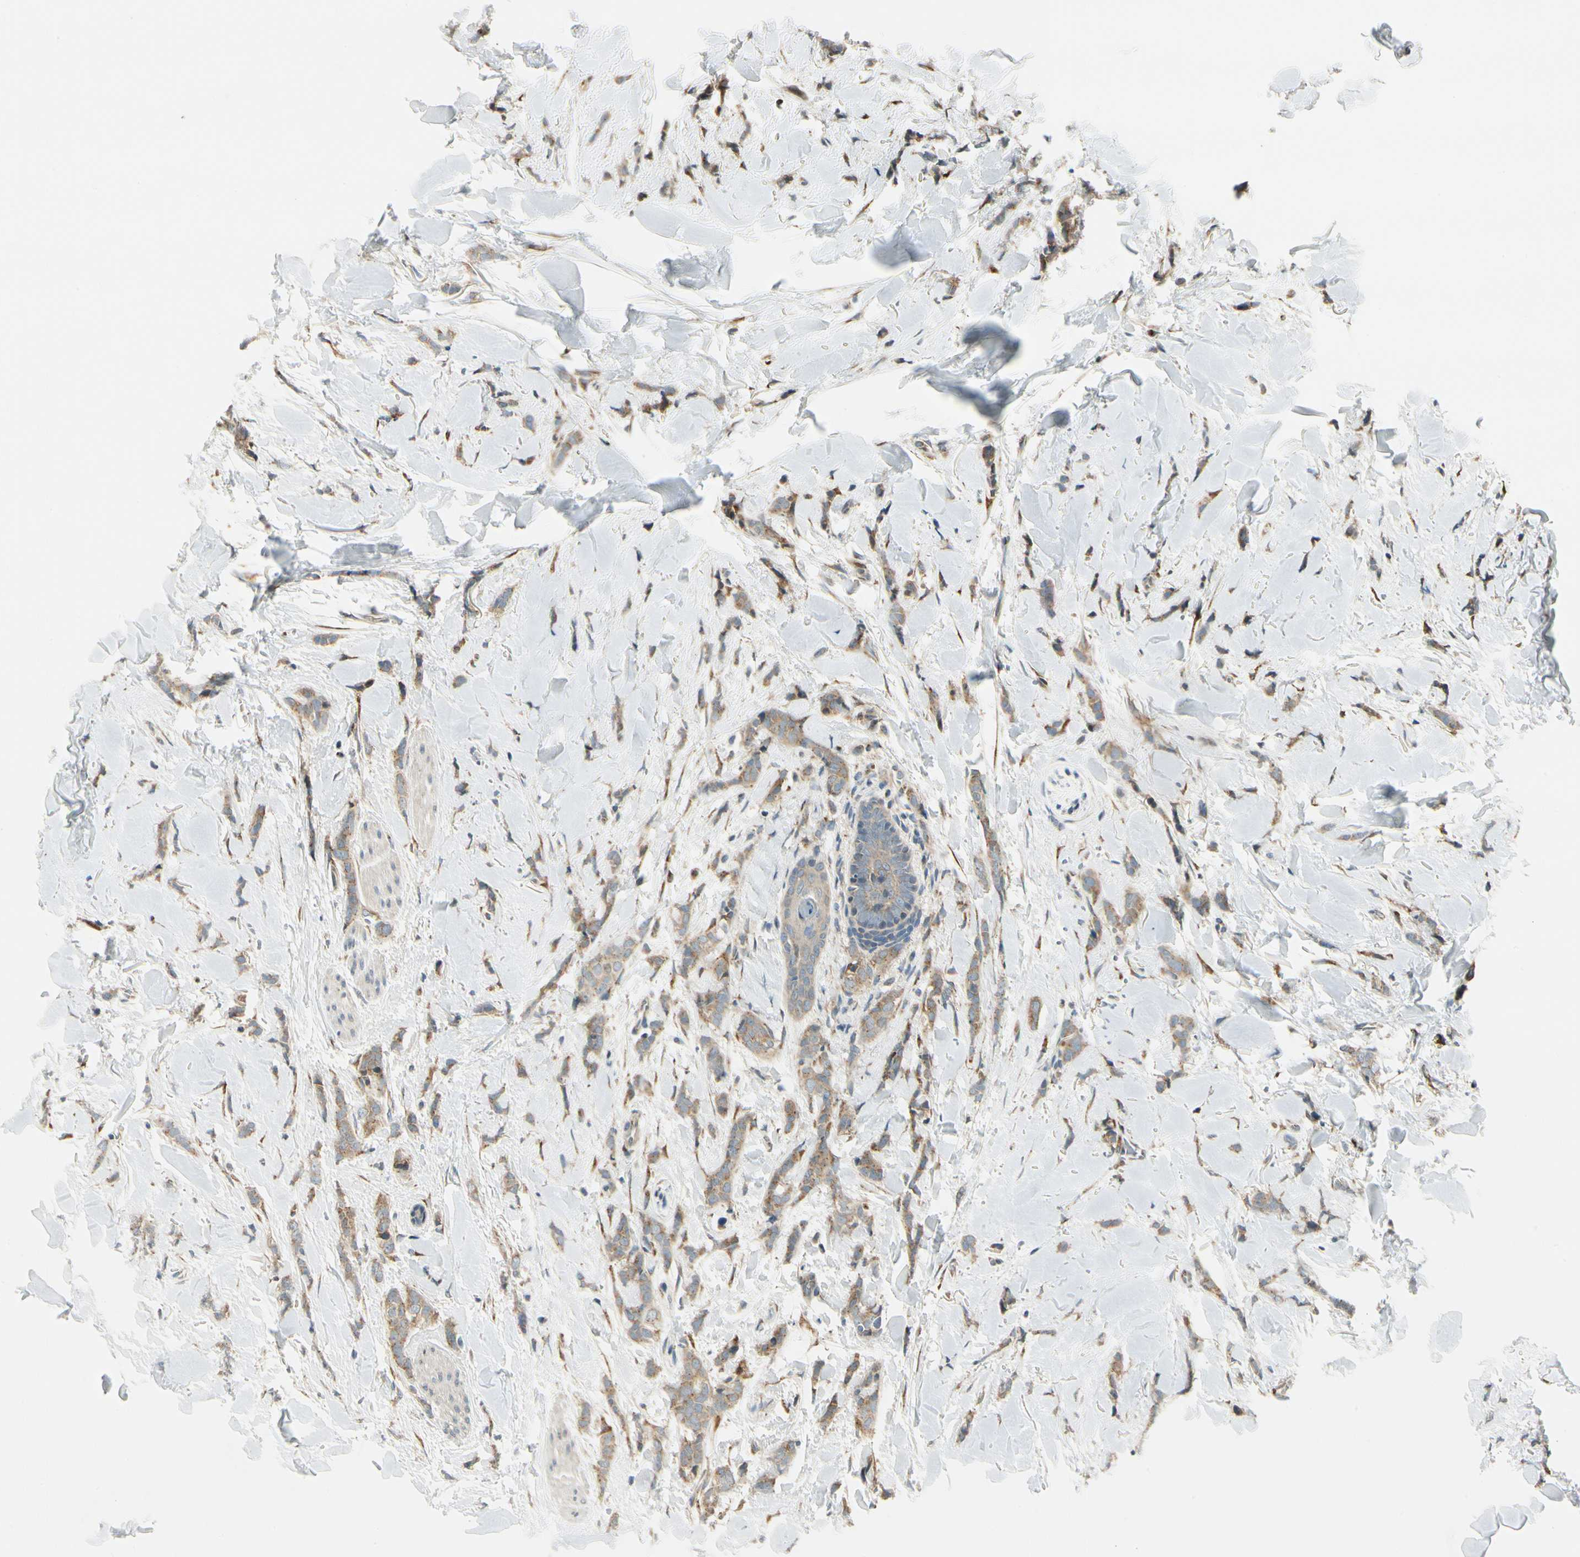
{"staining": {"intensity": "weak", "quantity": ">75%", "location": "cytoplasmic/membranous"}, "tissue": "breast cancer", "cell_type": "Tumor cells", "image_type": "cancer", "snomed": [{"axis": "morphology", "description": "Lobular carcinoma"}, {"axis": "topography", "description": "Skin"}, {"axis": "topography", "description": "Breast"}], "caption": "High-power microscopy captured an immunohistochemistry micrograph of breast cancer (lobular carcinoma), revealing weak cytoplasmic/membranous positivity in approximately >75% of tumor cells.", "gene": "MANSC1", "patient": {"sex": "female", "age": 46}}